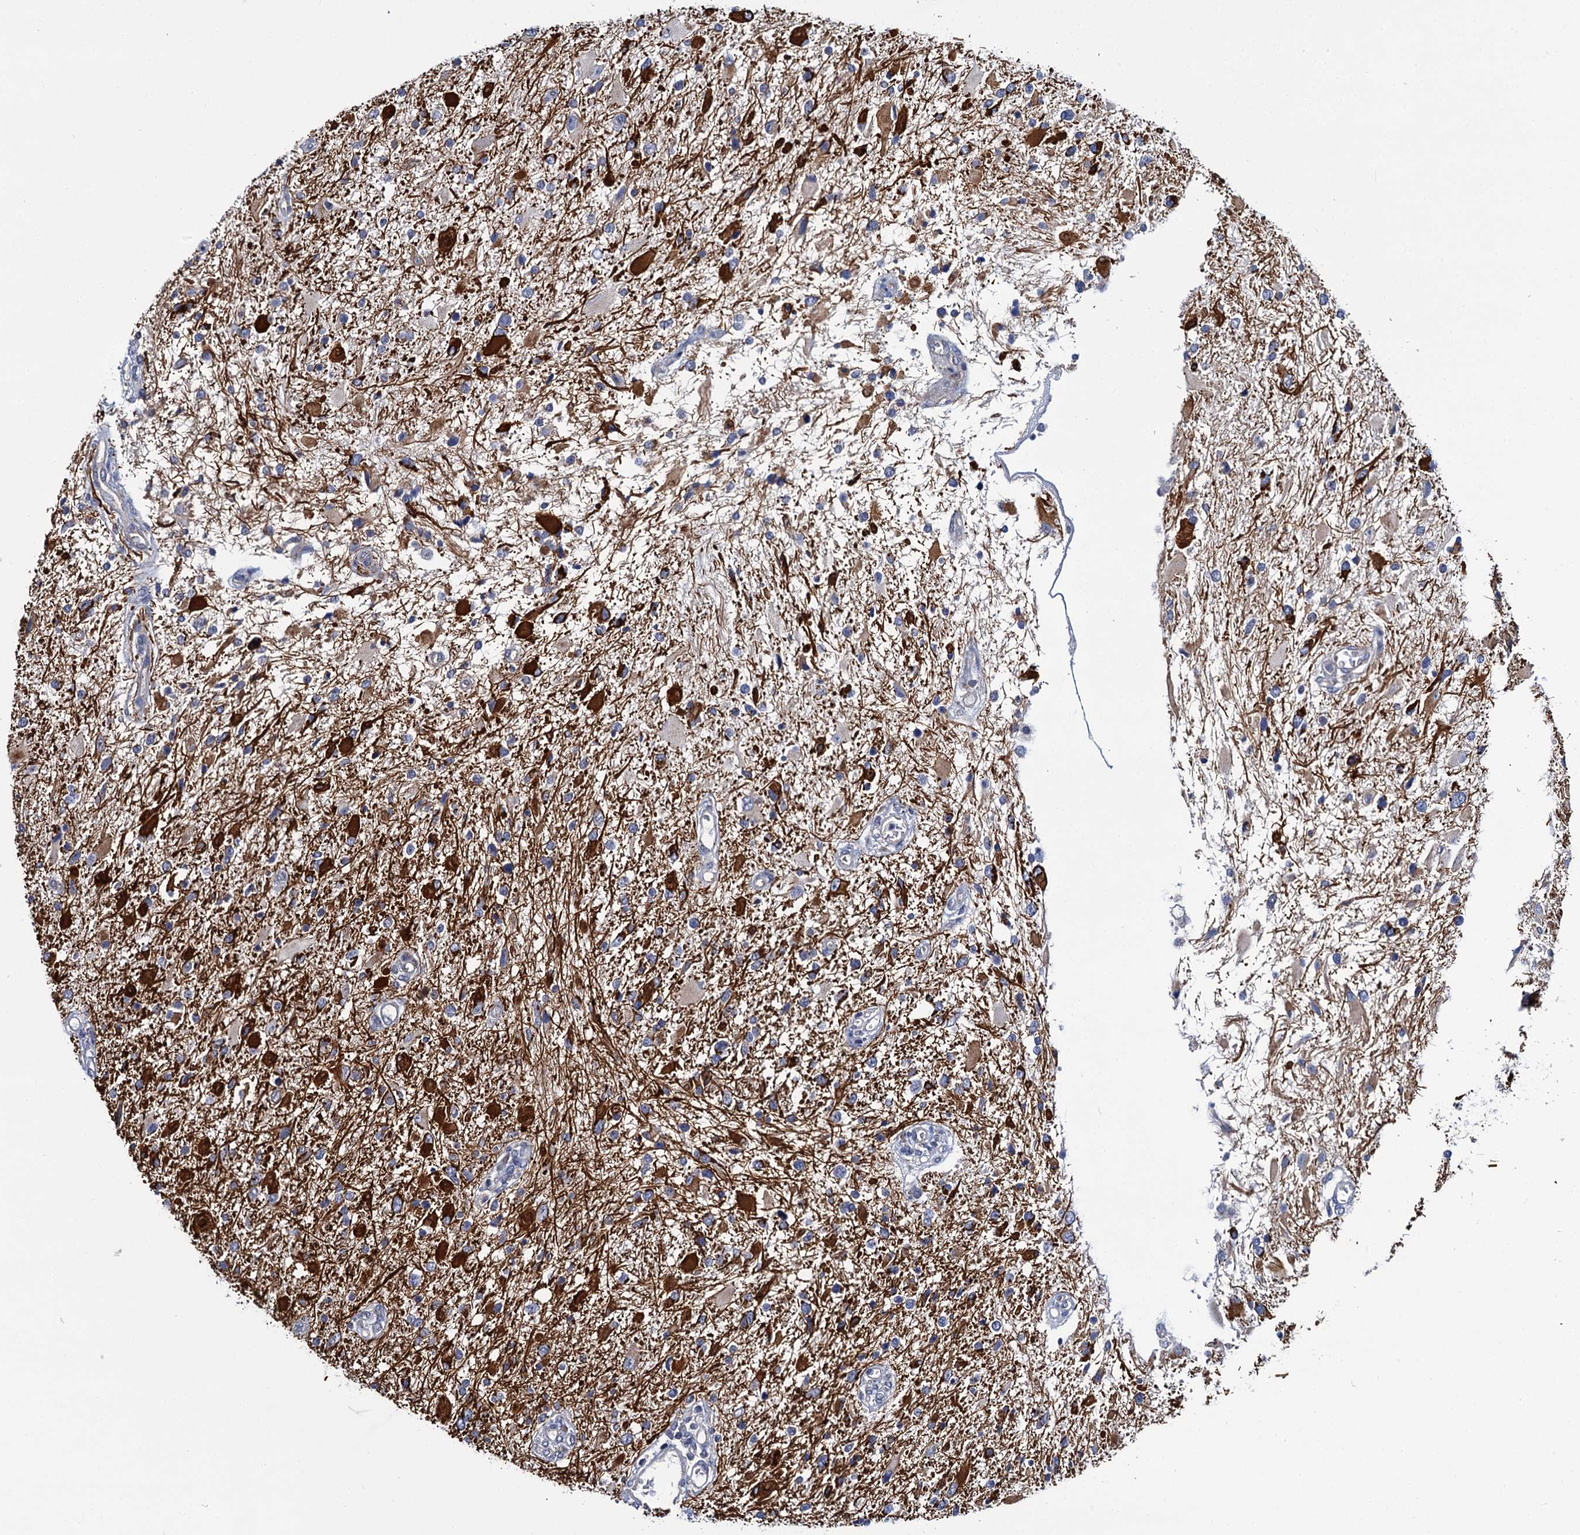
{"staining": {"intensity": "strong", "quantity": "25%-75%", "location": "cytoplasmic/membranous"}, "tissue": "glioma", "cell_type": "Tumor cells", "image_type": "cancer", "snomed": [{"axis": "morphology", "description": "Glioma, malignant, High grade"}, {"axis": "topography", "description": "Brain"}], "caption": "Malignant high-grade glioma stained with a brown dye shows strong cytoplasmic/membranous positive staining in approximately 25%-75% of tumor cells.", "gene": "CEP295", "patient": {"sex": "male", "age": 53}}